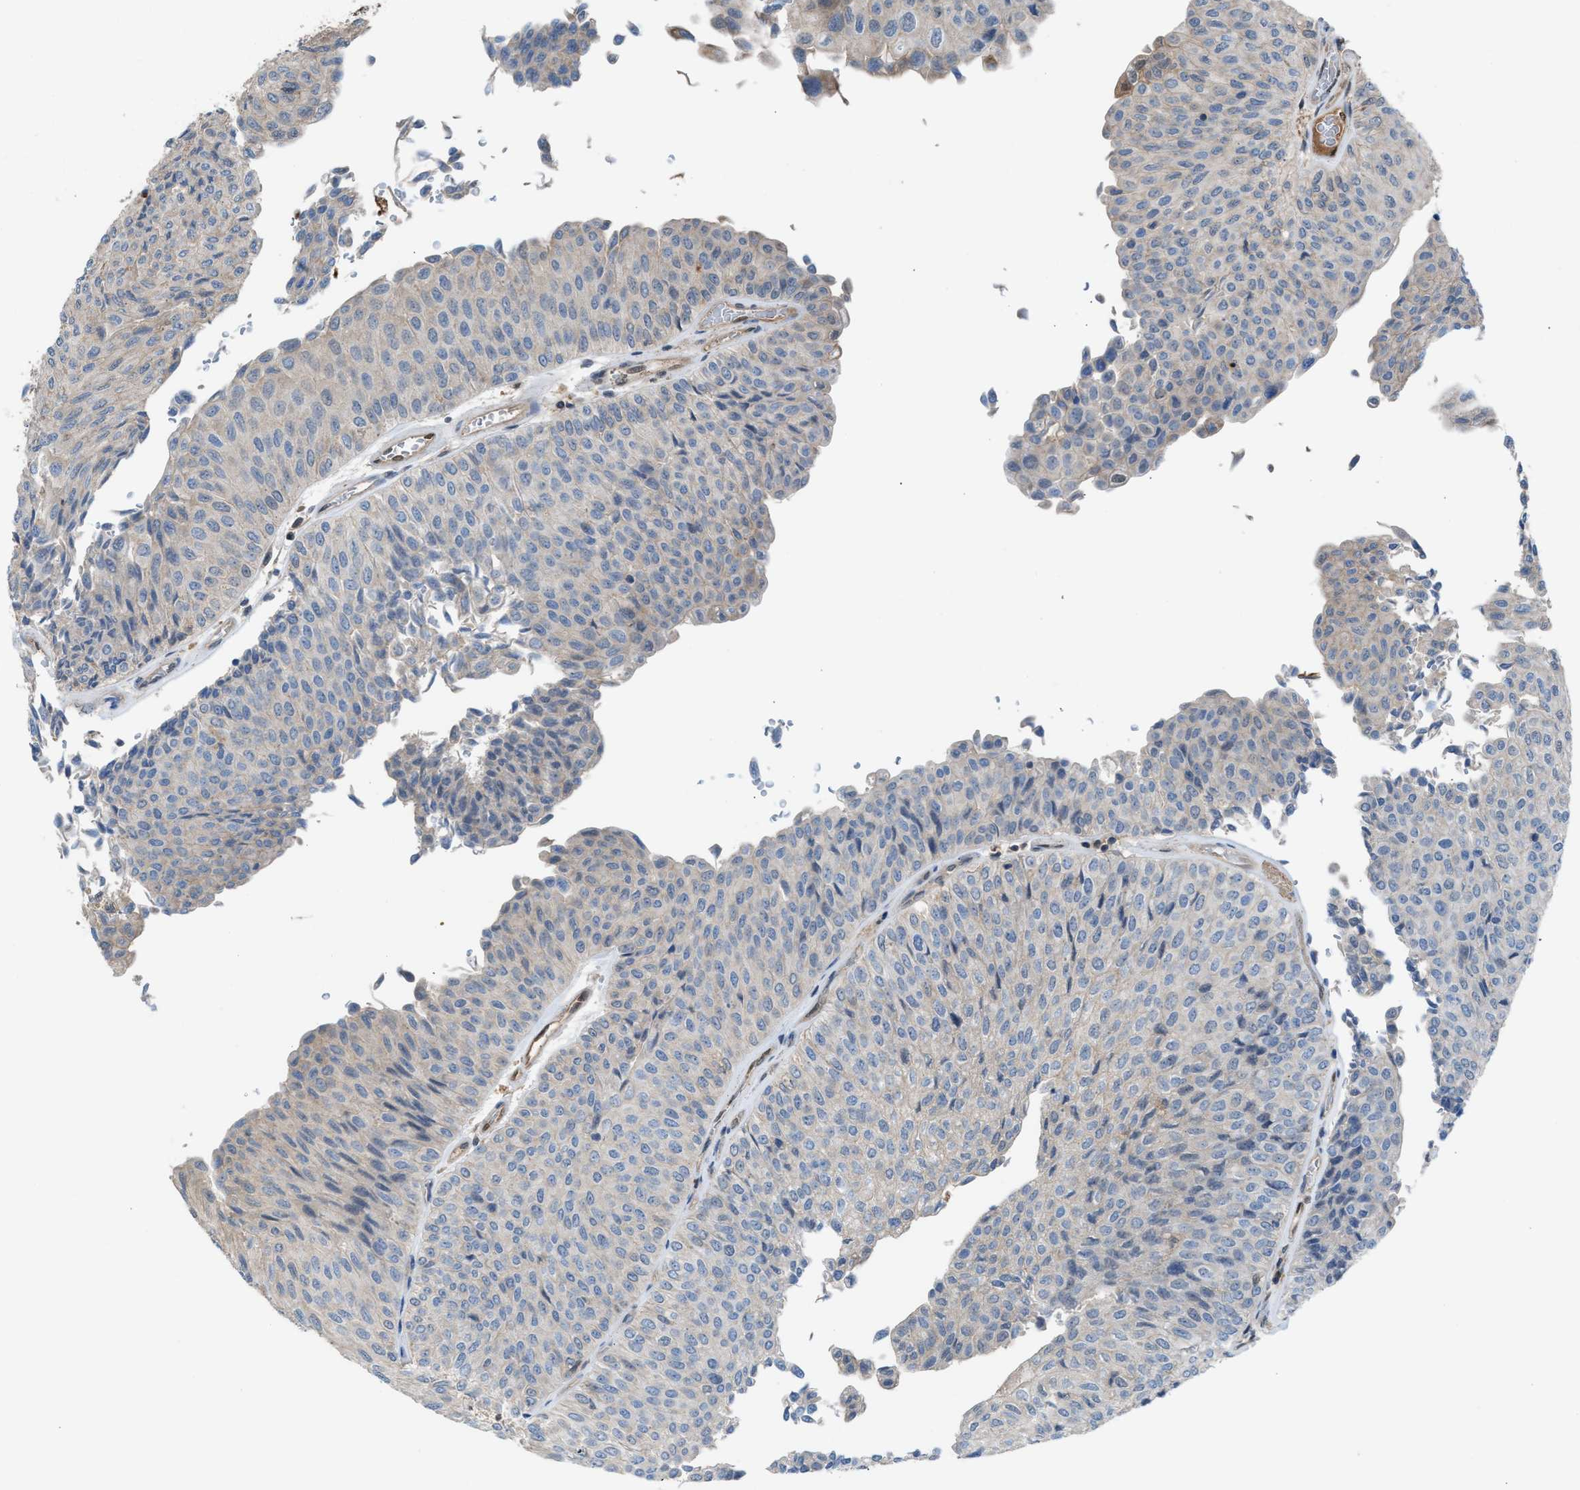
{"staining": {"intensity": "negative", "quantity": "none", "location": "none"}, "tissue": "urothelial cancer", "cell_type": "Tumor cells", "image_type": "cancer", "snomed": [{"axis": "morphology", "description": "Urothelial carcinoma, Low grade"}, {"axis": "topography", "description": "Urinary bladder"}], "caption": "Immunohistochemical staining of human urothelial cancer displays no significant staining in tumor cells.", "gene": "TPK1", "patient": {"sex": "male", "age": 78}}